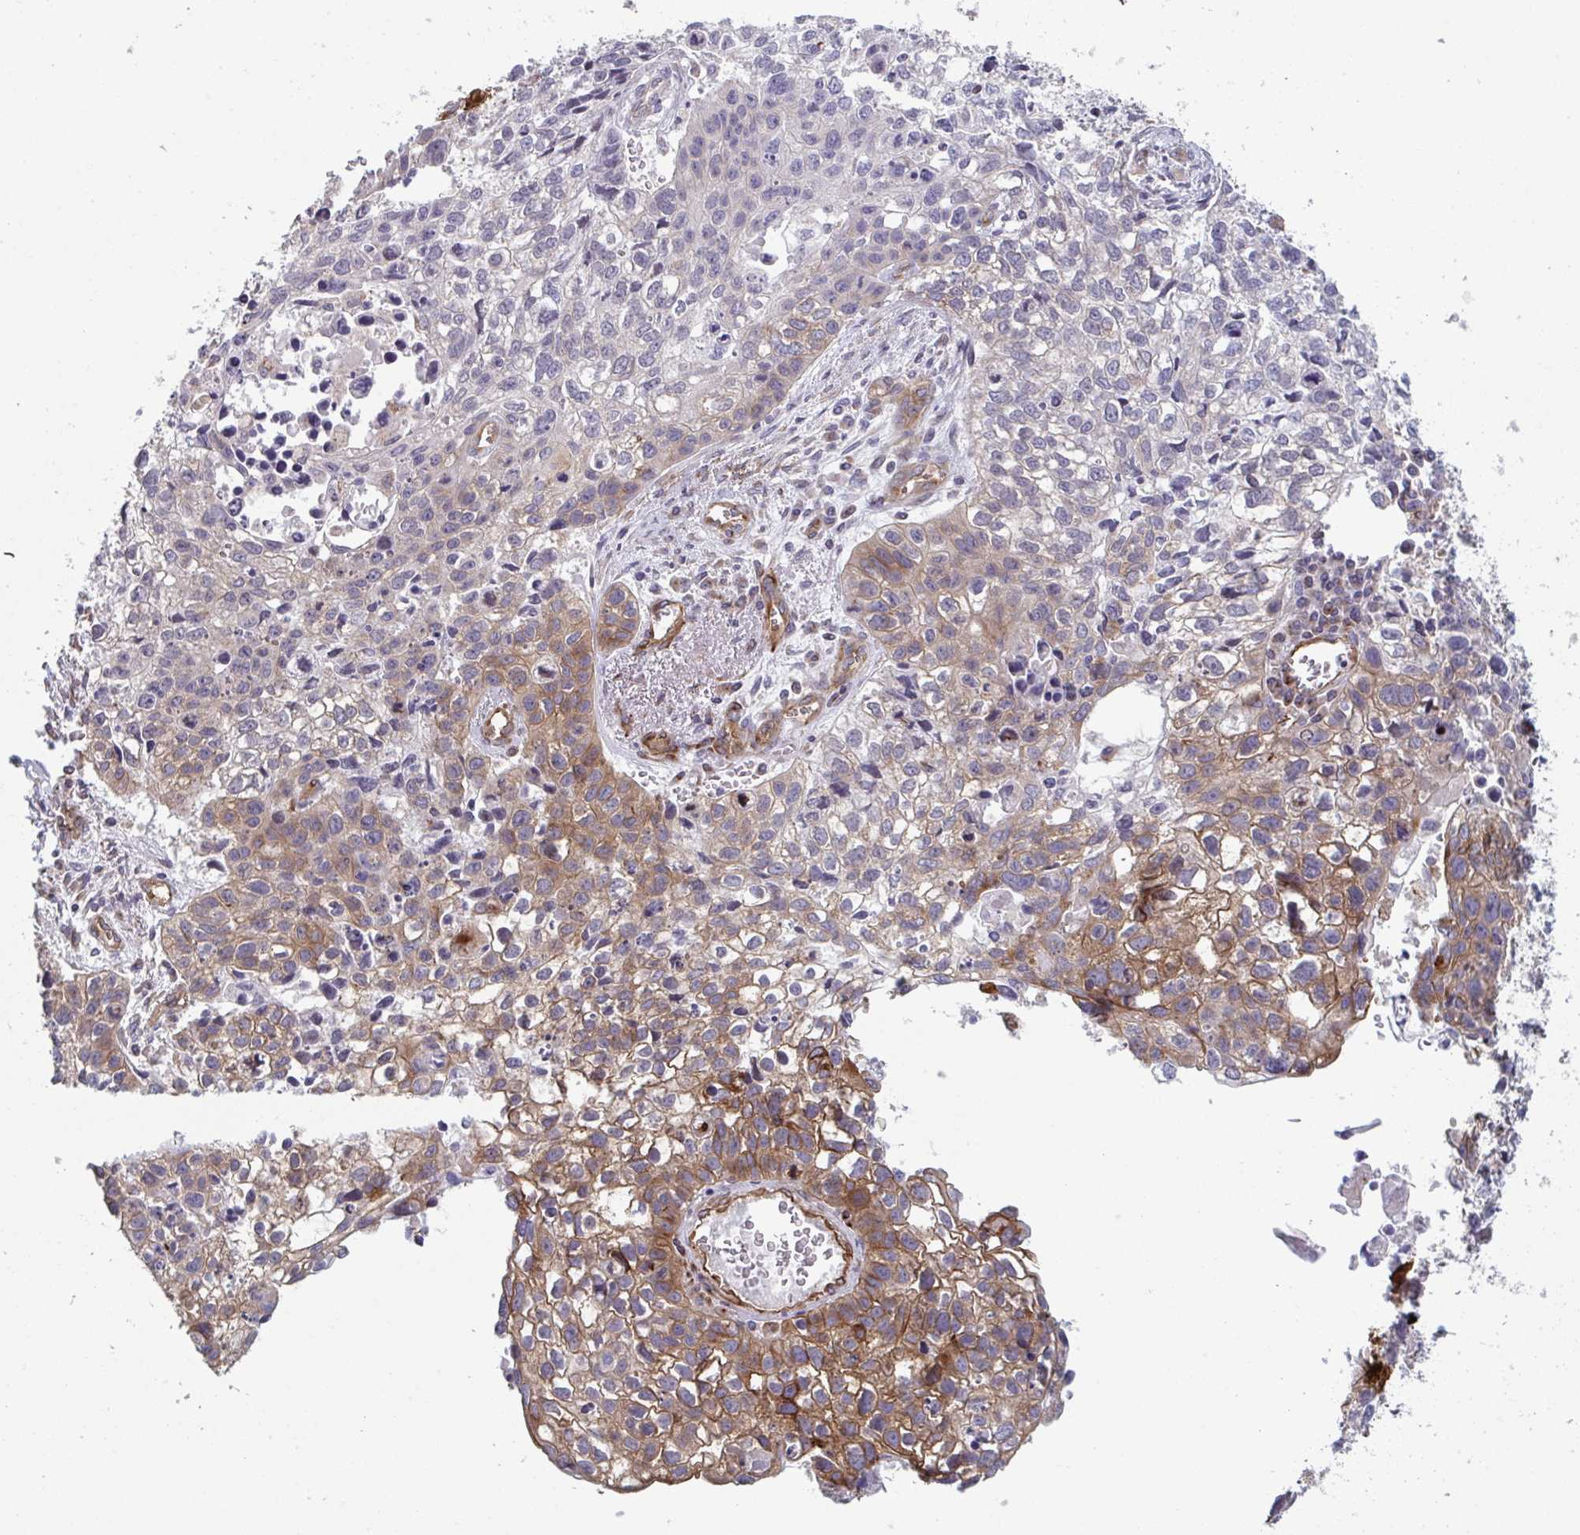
{"staining": {"intensity": "moderate", "quantity": "25%-75%", "location": "cytoplasmic/membranous"}, "tissue": "lung cancer", "cell_type": "Tumor cells", "image_type": "cancer", "snomed": [{"axis": "morphology", "description": "Squamous cell carcinoma, NOS"}, {"axis": "topography", "description": "Lung"}], "caption": "An image showing moderate cytoplasmic/membranous positivity in about 25%-75% of tumor cells in lung cancer, as visualized by brown immunohistochemical staining.", "gene": "TNFSF10", "patient": {"sex": "male", "age": 74}}